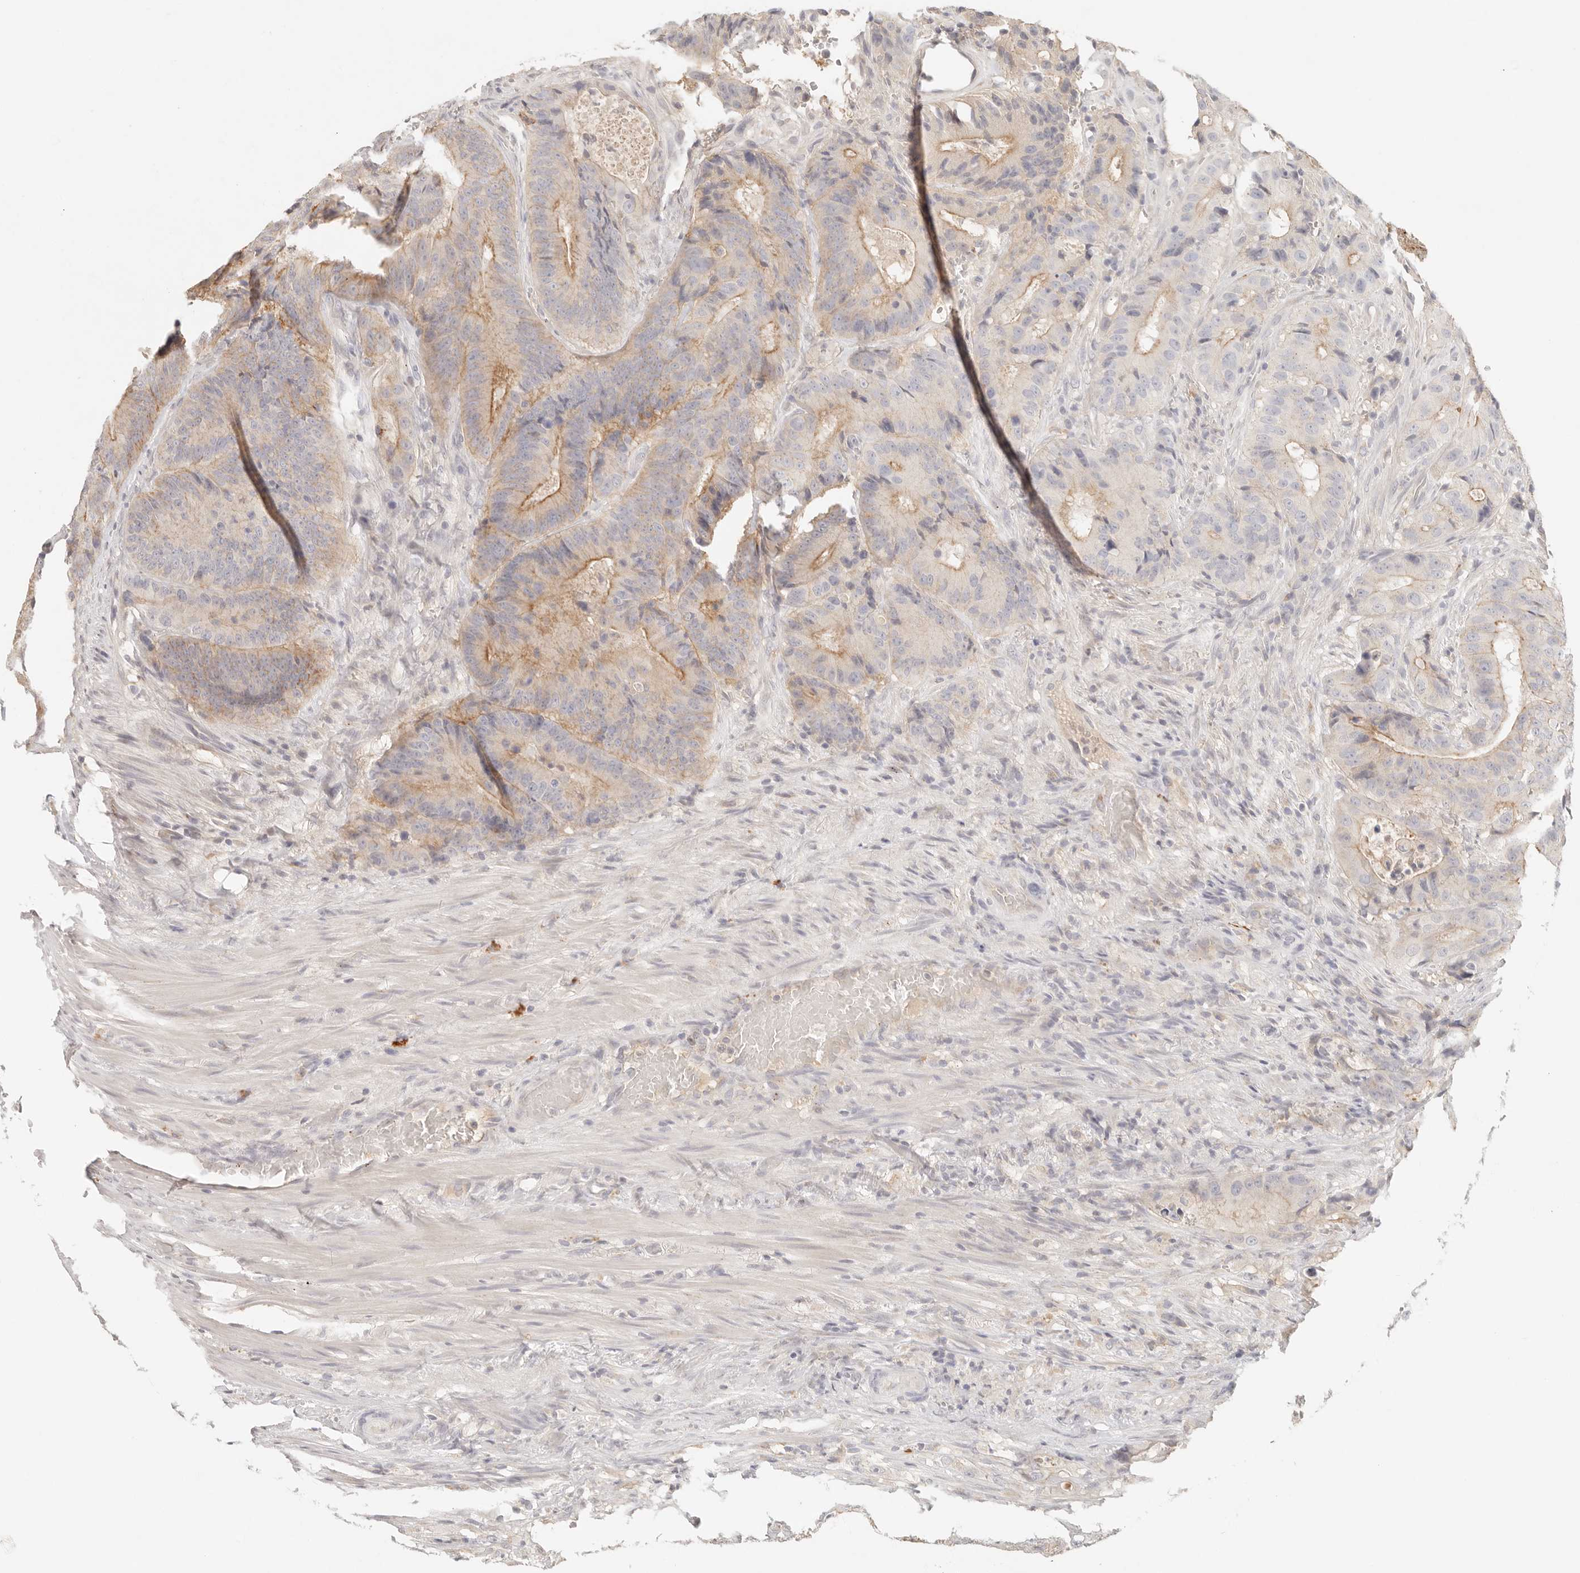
{"staining": {"intensity": "moderate", "quantity": "25%-75%", "location": "cytoplasmic/membranous"}, "tissue": "colorectal cancer", "cell_type": "Tumor cells", "image_type": "cancer", "snomed": [{"axis": "morphology", "description": "Adenocarcinoma, NOS"}, {"axis": "topography", "description": "Colon"}], "caption": "A brown stain labels moderate cytoplasmic/membranous positivity of a protein in human colorectal adenocarcinoma tumor cells.", "gene": "CEP120", "patient": {"sex": "male", "age": 83}}